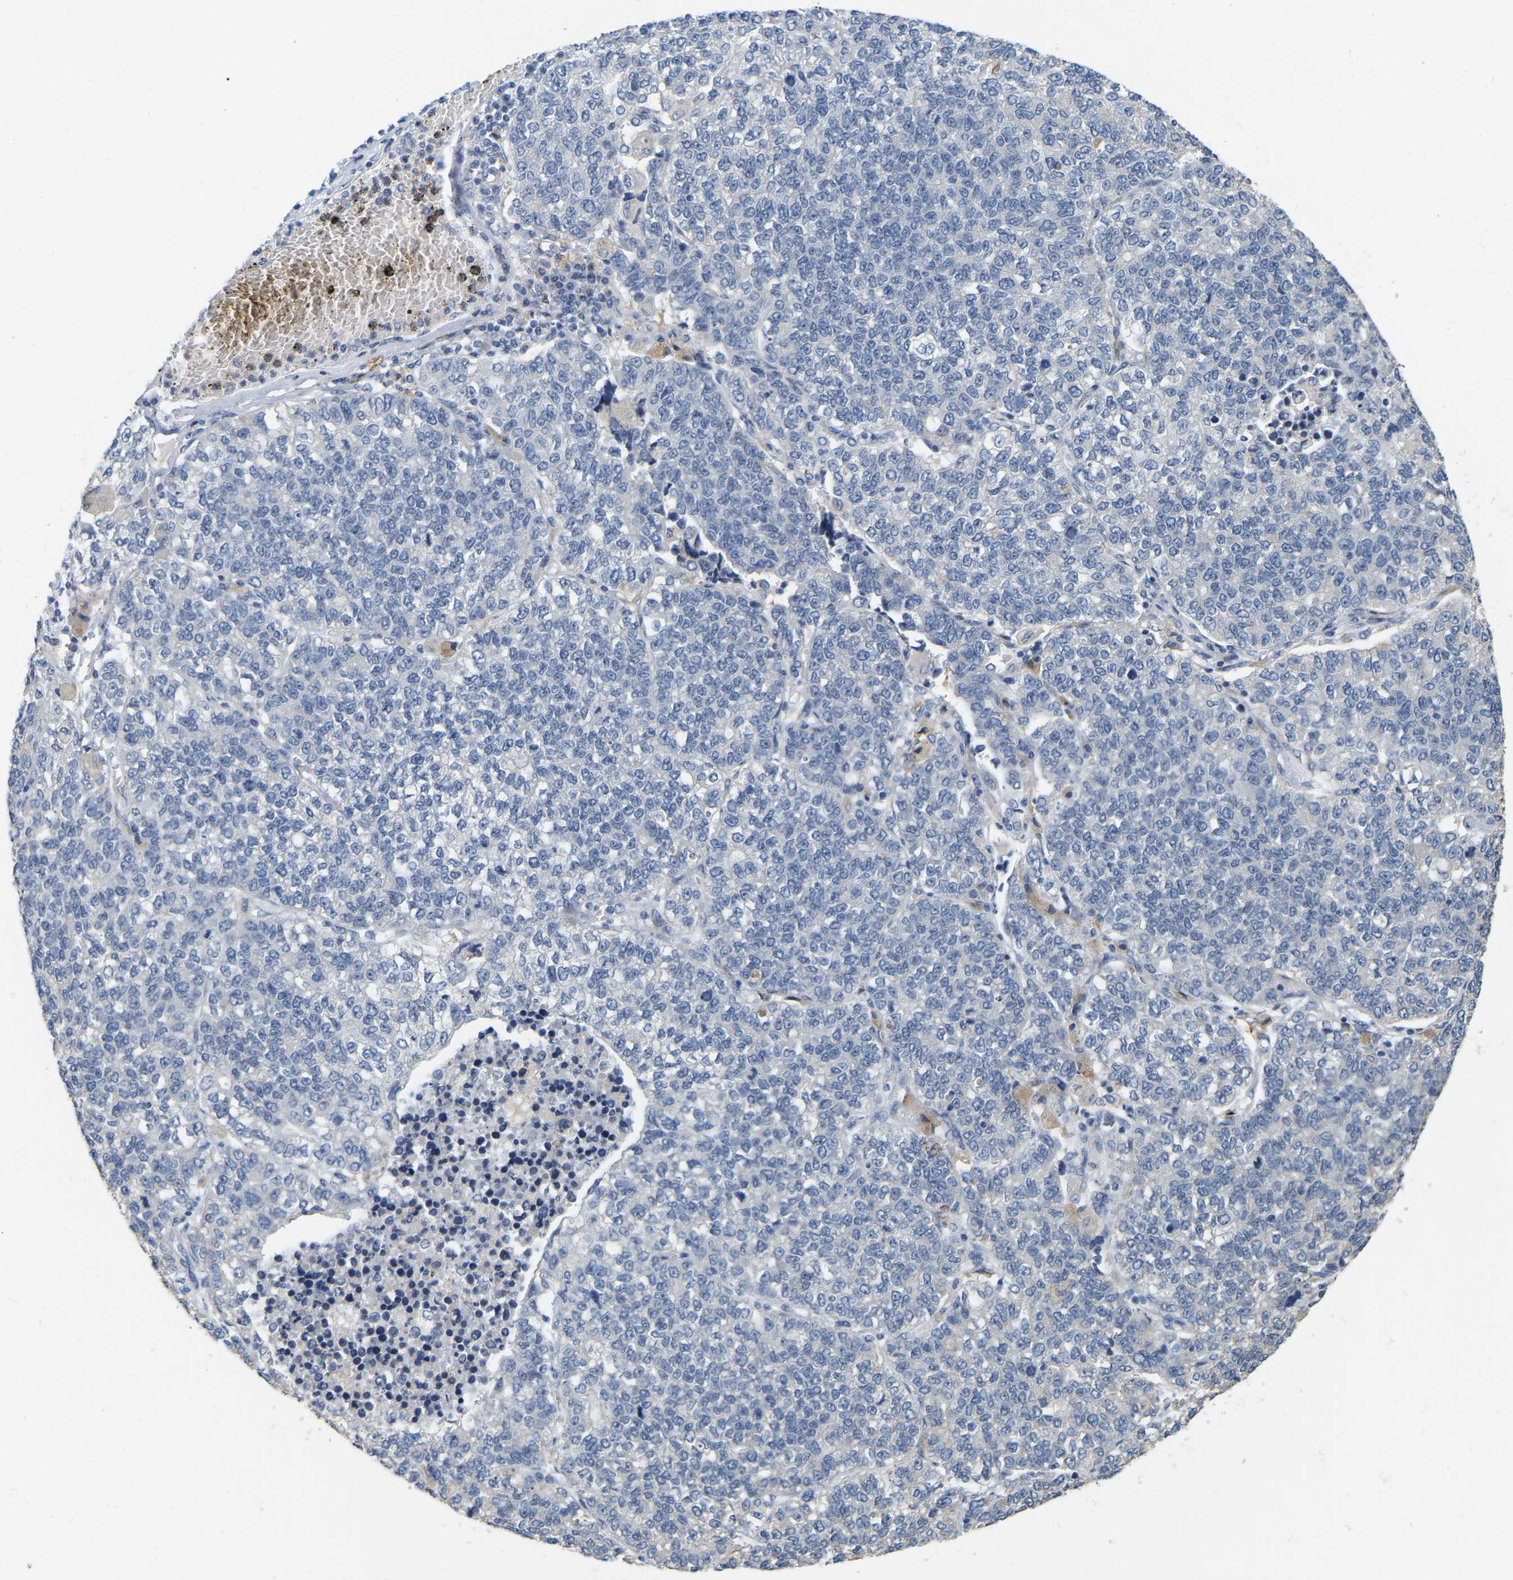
{"staining": {"intensity": "negative", "quantity": "none", "location": "none"}, "tissue": "lung cancer", "cell_type": "Tumor cells", "image_type": "cancer", "snomed": [{"axis": "morphology", "description": "Adenocarcinoma, NOS"}, {"axis": "topography", "description": "Lung"}], "caption": "Immunohistochemistry (IHC) image of human lung cancer (adenocarcinoma) stained for a protein (brown), which displays no positivity in tumor cells.", "gene": "SSH1", "patient": {"sex": "male", "age": 49}}